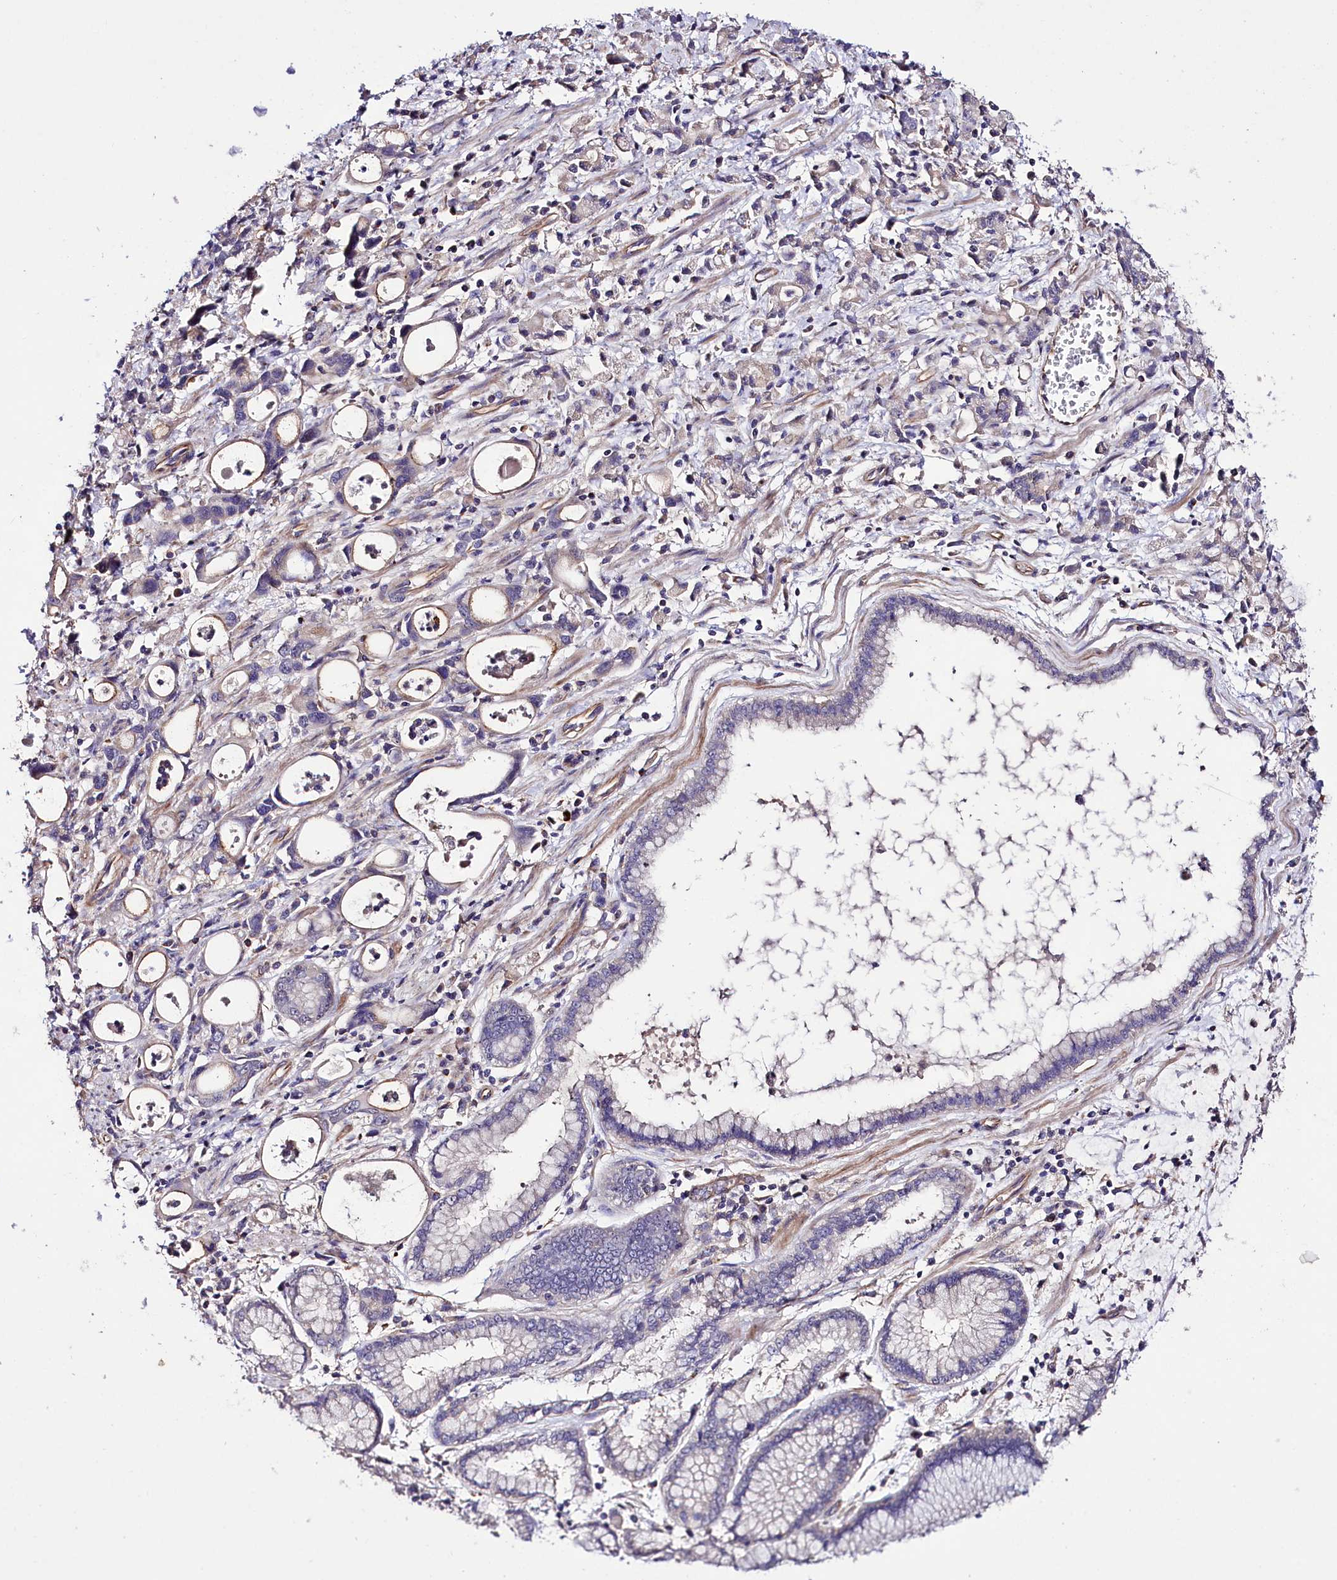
{"staining": {"intensity": "negative", "quantity": "none", "location": "none"}, "tissue": "stomach cancer", "cell_type": "Tumor cells", "image_type": "cancer", "snomed": [{"axis": "morphology", "description": "Adenocarcinoma, NOS"}, {"axis": "topography", "description": "Stomach, lower"}], "caption": "Tumor cells show no significant protein staining in stomach cancer.", "gene": "SLC7A1", "patient": {"sex": "female", "age": 43}}